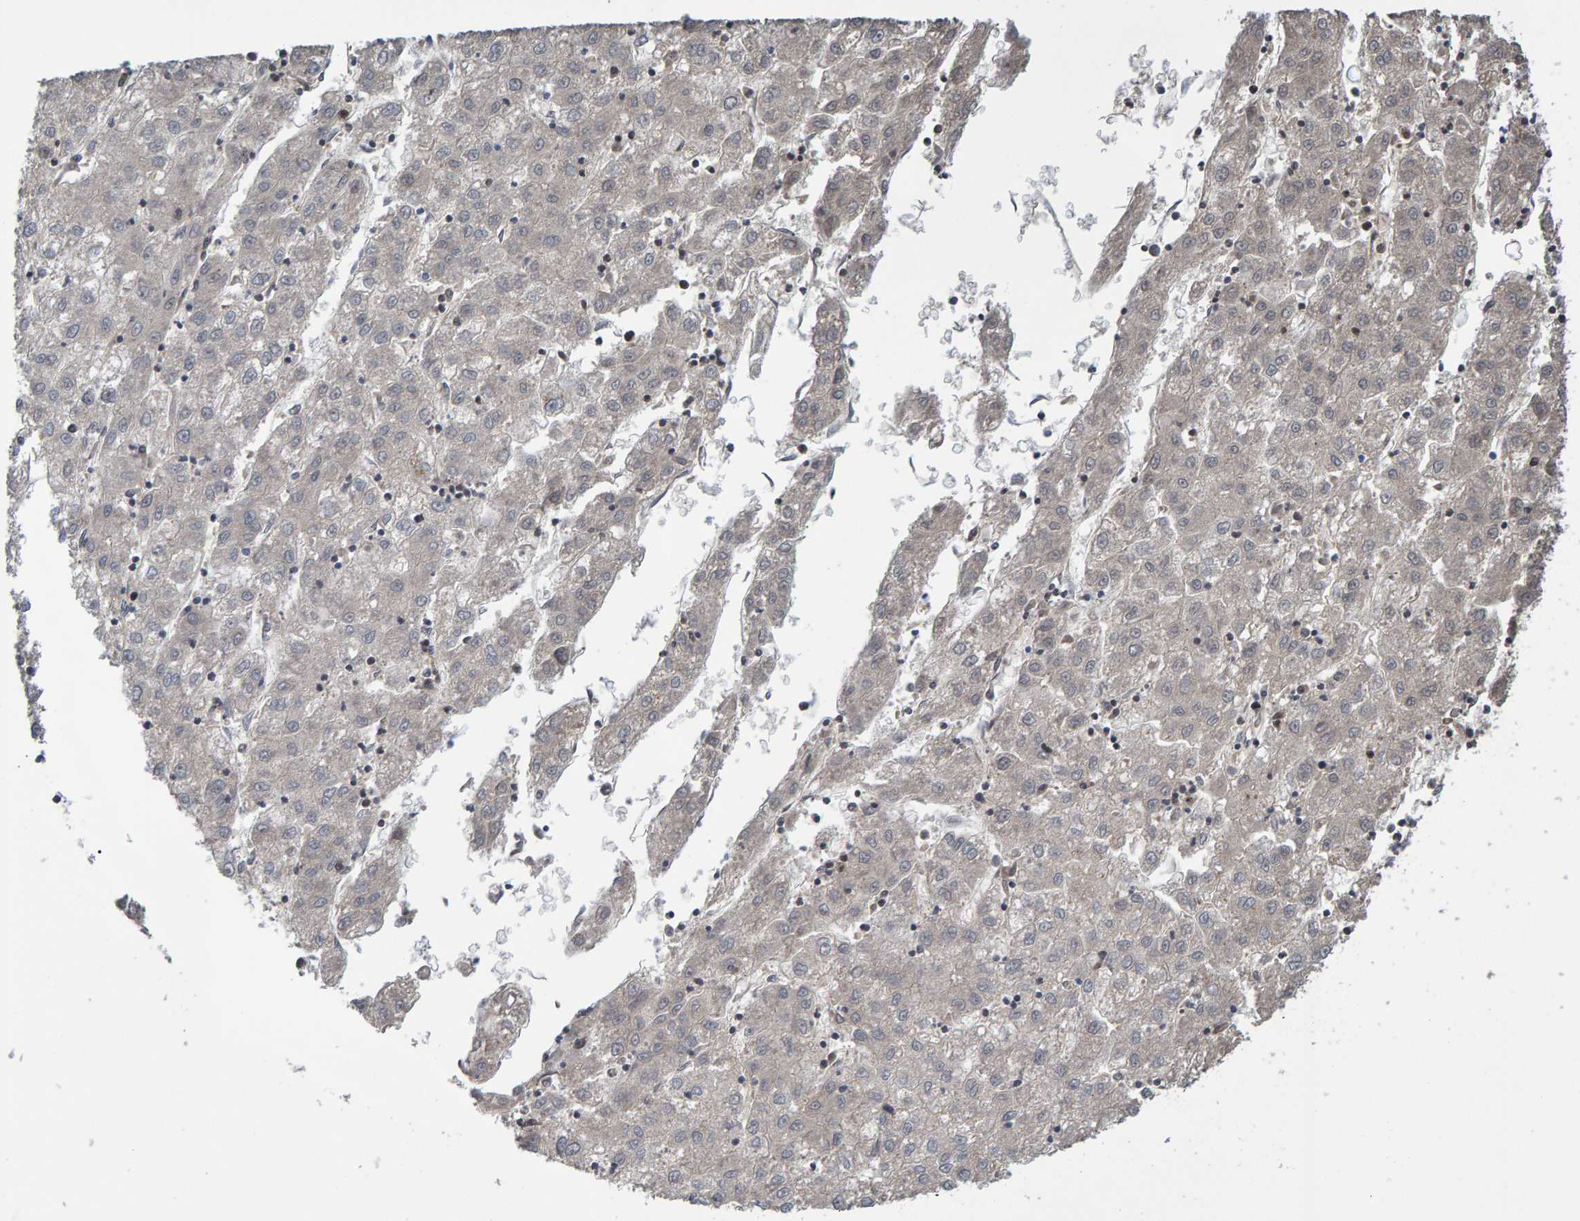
{"staining": {"intensity": "weak", "quantity": "<25%", "location": "cytoplasmic/membranous"}, "tissue": "liver cancer", "cell_type": "Tumor cells", "image_type": "cancer", "snomed": [{"axis": "morphology", "description": "Carcinoma, Hepatocellular, NOS"}, {"axis": "topography", "description": "Liver"}], "caption": "An immunohistochemistry histopathology image of liver cancer (hepatocellular carcinoma) is shown. There is no staining in tumor cells of liver cancer (hepatocellular carcinoma).", "gene": "MFSD6L", "patient": {"sex": "male", "age": 72}}